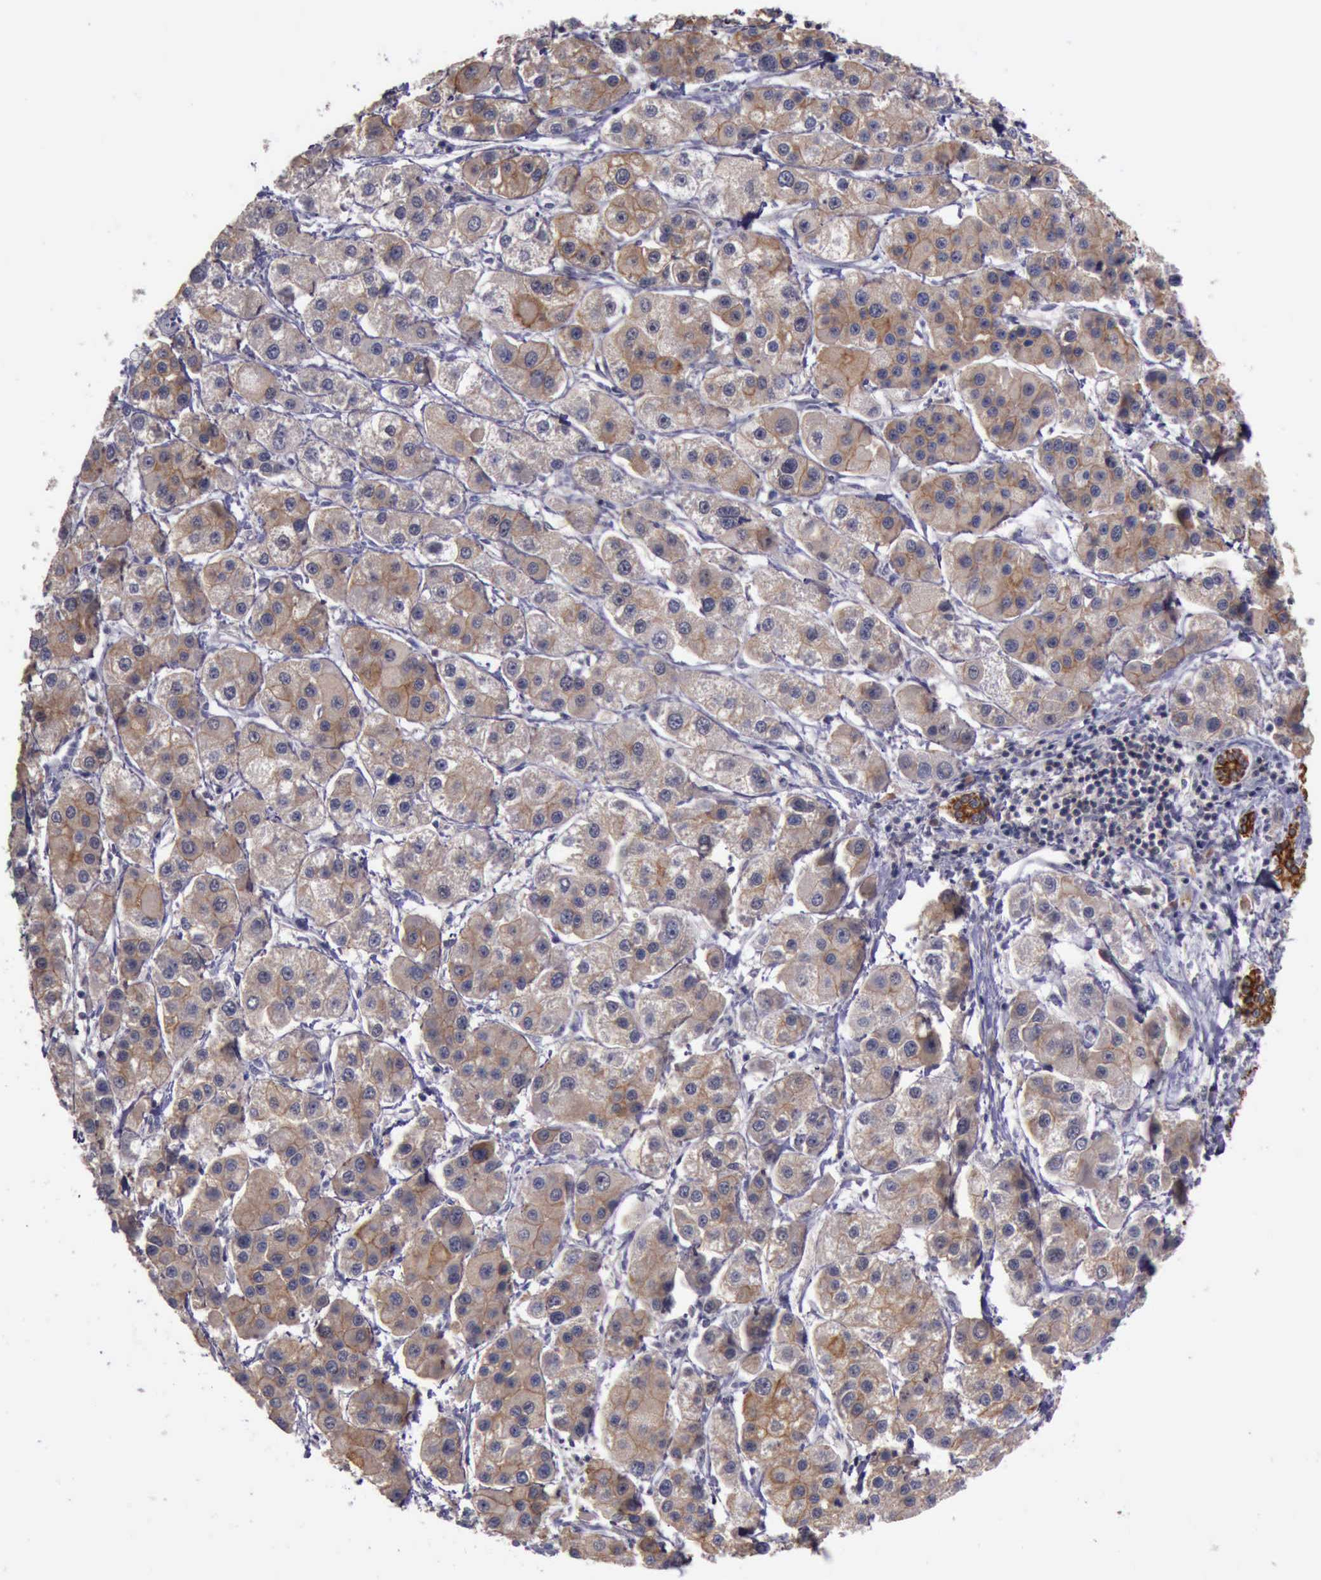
{"staining": {"intensity": "weak", "quantity": "25%-75%", "location": "cytoplasmic/membranous"}, "tissue": "liver cancer", "cell_type": "Tumor cells", "image_type": "cancer", "snomed": [{"axis": "morphology", "description": "Carcinoma, Hepatocellular, NOS"}, {"axis": "topography", "description": "Liver"}], "caption": "A brown stain labels weak cytoplasmic/membranous positivity of a protein in human liver cancer tumor cells.", "gene": "RAB39B", "patient": {"sex": "female", "age": 85}}